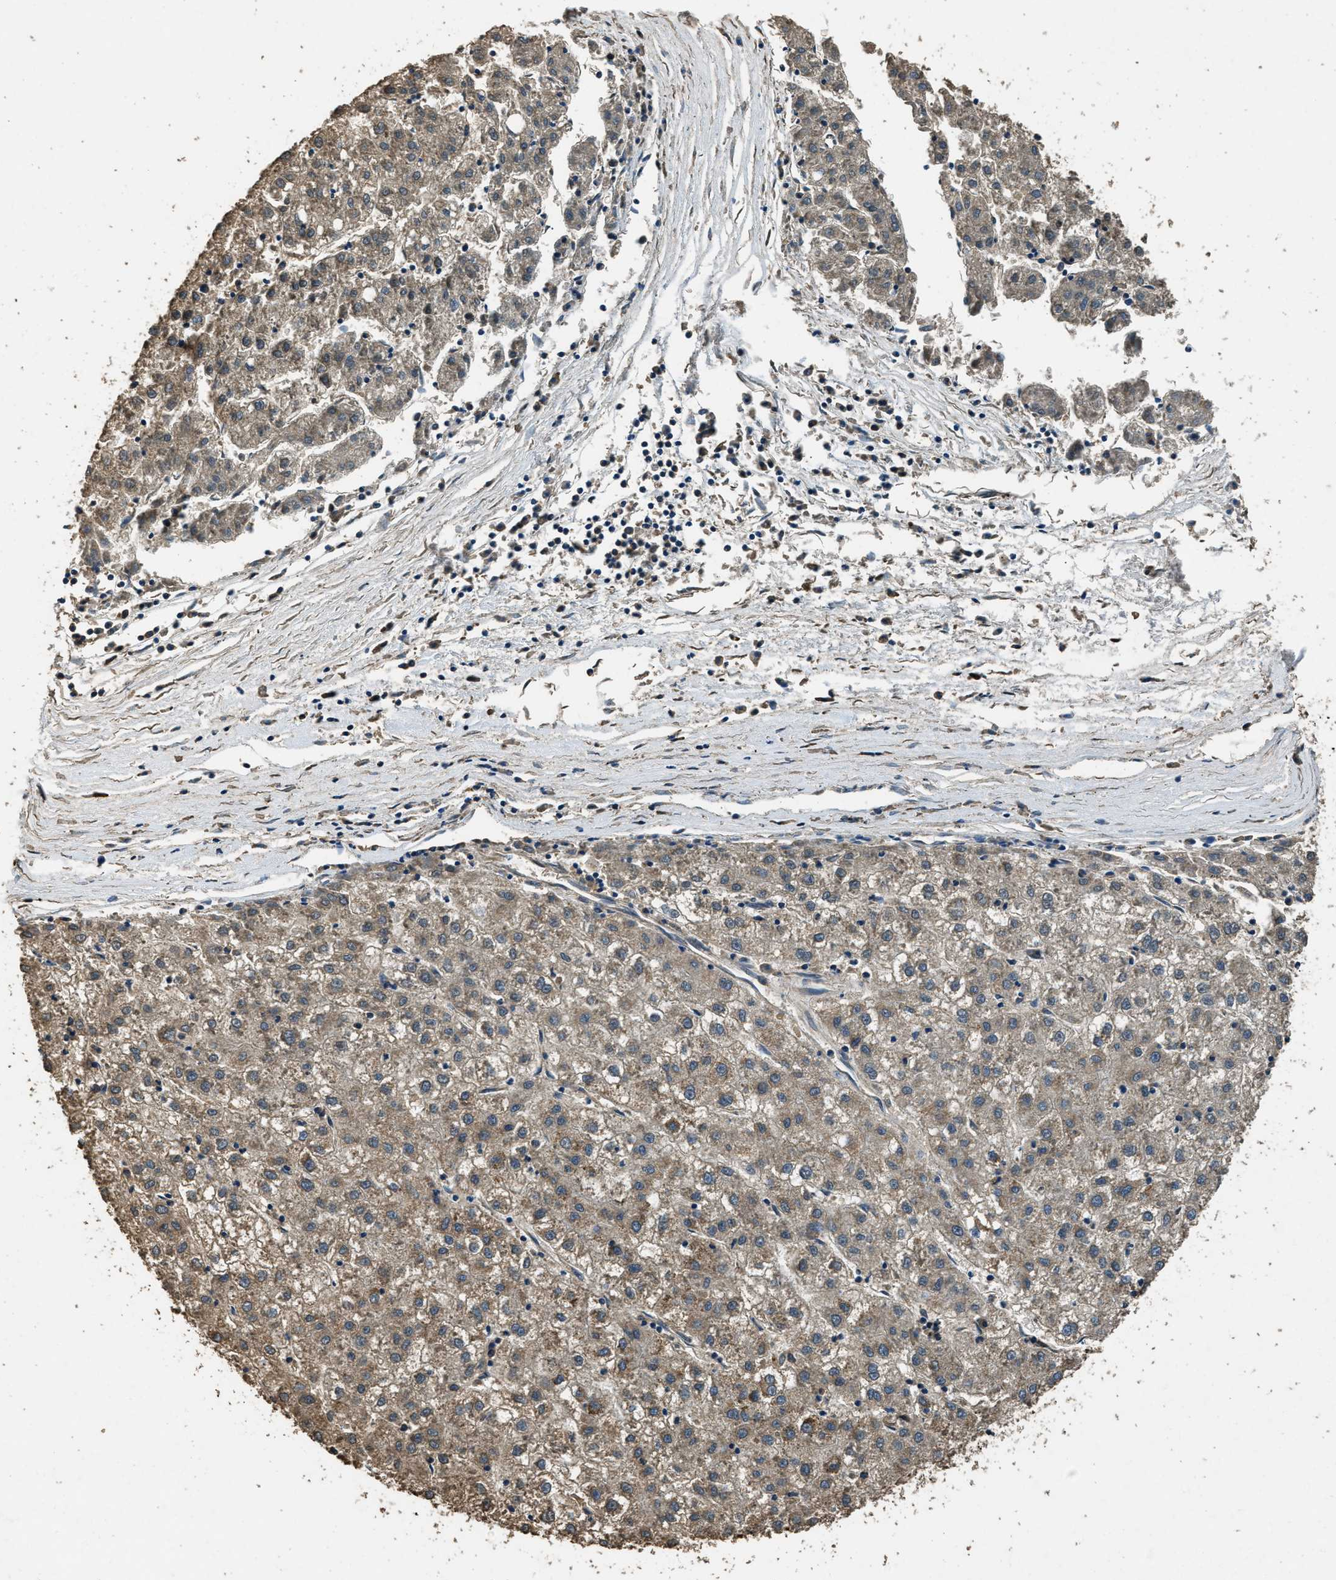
{"staining": {"intensity": "weak", "quantity": ">75%", "location": "cytoplasmic/membranous"}, "tissue": "liver cancer", "cell_type": "Tumor cells", "image_type": "cancer", "snomed": [{"axis": "morphology", "description": "Carcinoma, Hepatocellular, NOS"}, {"axis": "topography", "description": "Liver"}], "caption": "The photomicrograph reveals immunohistochemical staining of hepatocellular carcinoma (liver). There is weak cytoplasmic/membranous staining is present in approximately >75% of tumor cells.", "gene": "SALL3", "patient": {"sex": "male", "age": 72}}